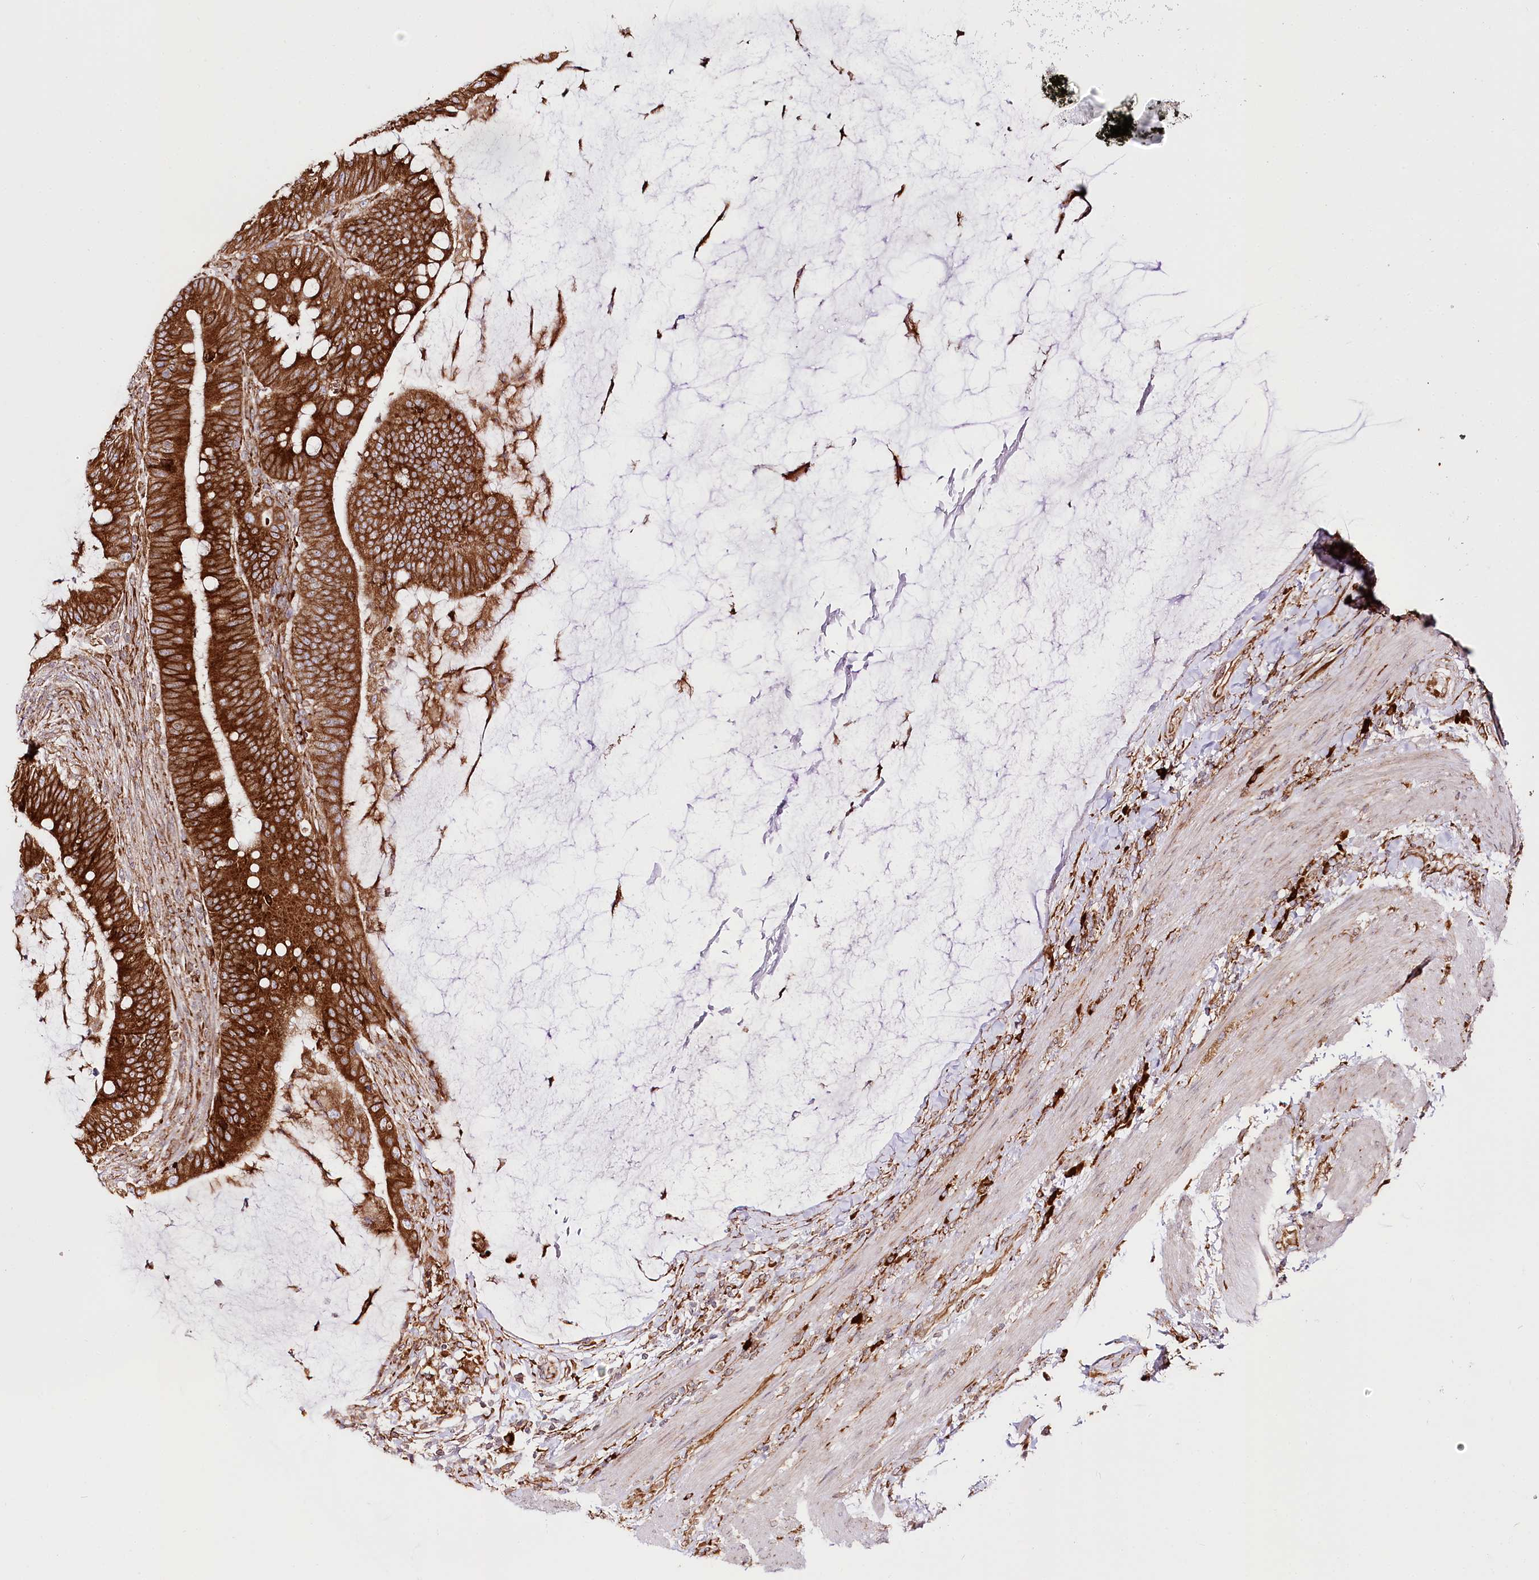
{"staining": {"intensity": "strong", "quantity": ">75%", "location": "cytoplasmic/membranous"}, "tissue": "colorectal cancer", "cell_type": "Tumor cells", "image_type": "cancer", "snomed": [{"axis": "morphology", "description": "Adenocarcinoma, NOS"}, {"axis": "topography", "description": "Colon"}], "caption": "Brown immunohistochemical staining in colorectal cancer displays strong cytoplasmic/membranous expression in about >75% of tumor cells.", "gene": "CNPY2", "patient": {"sex": "female", "age": 66}}